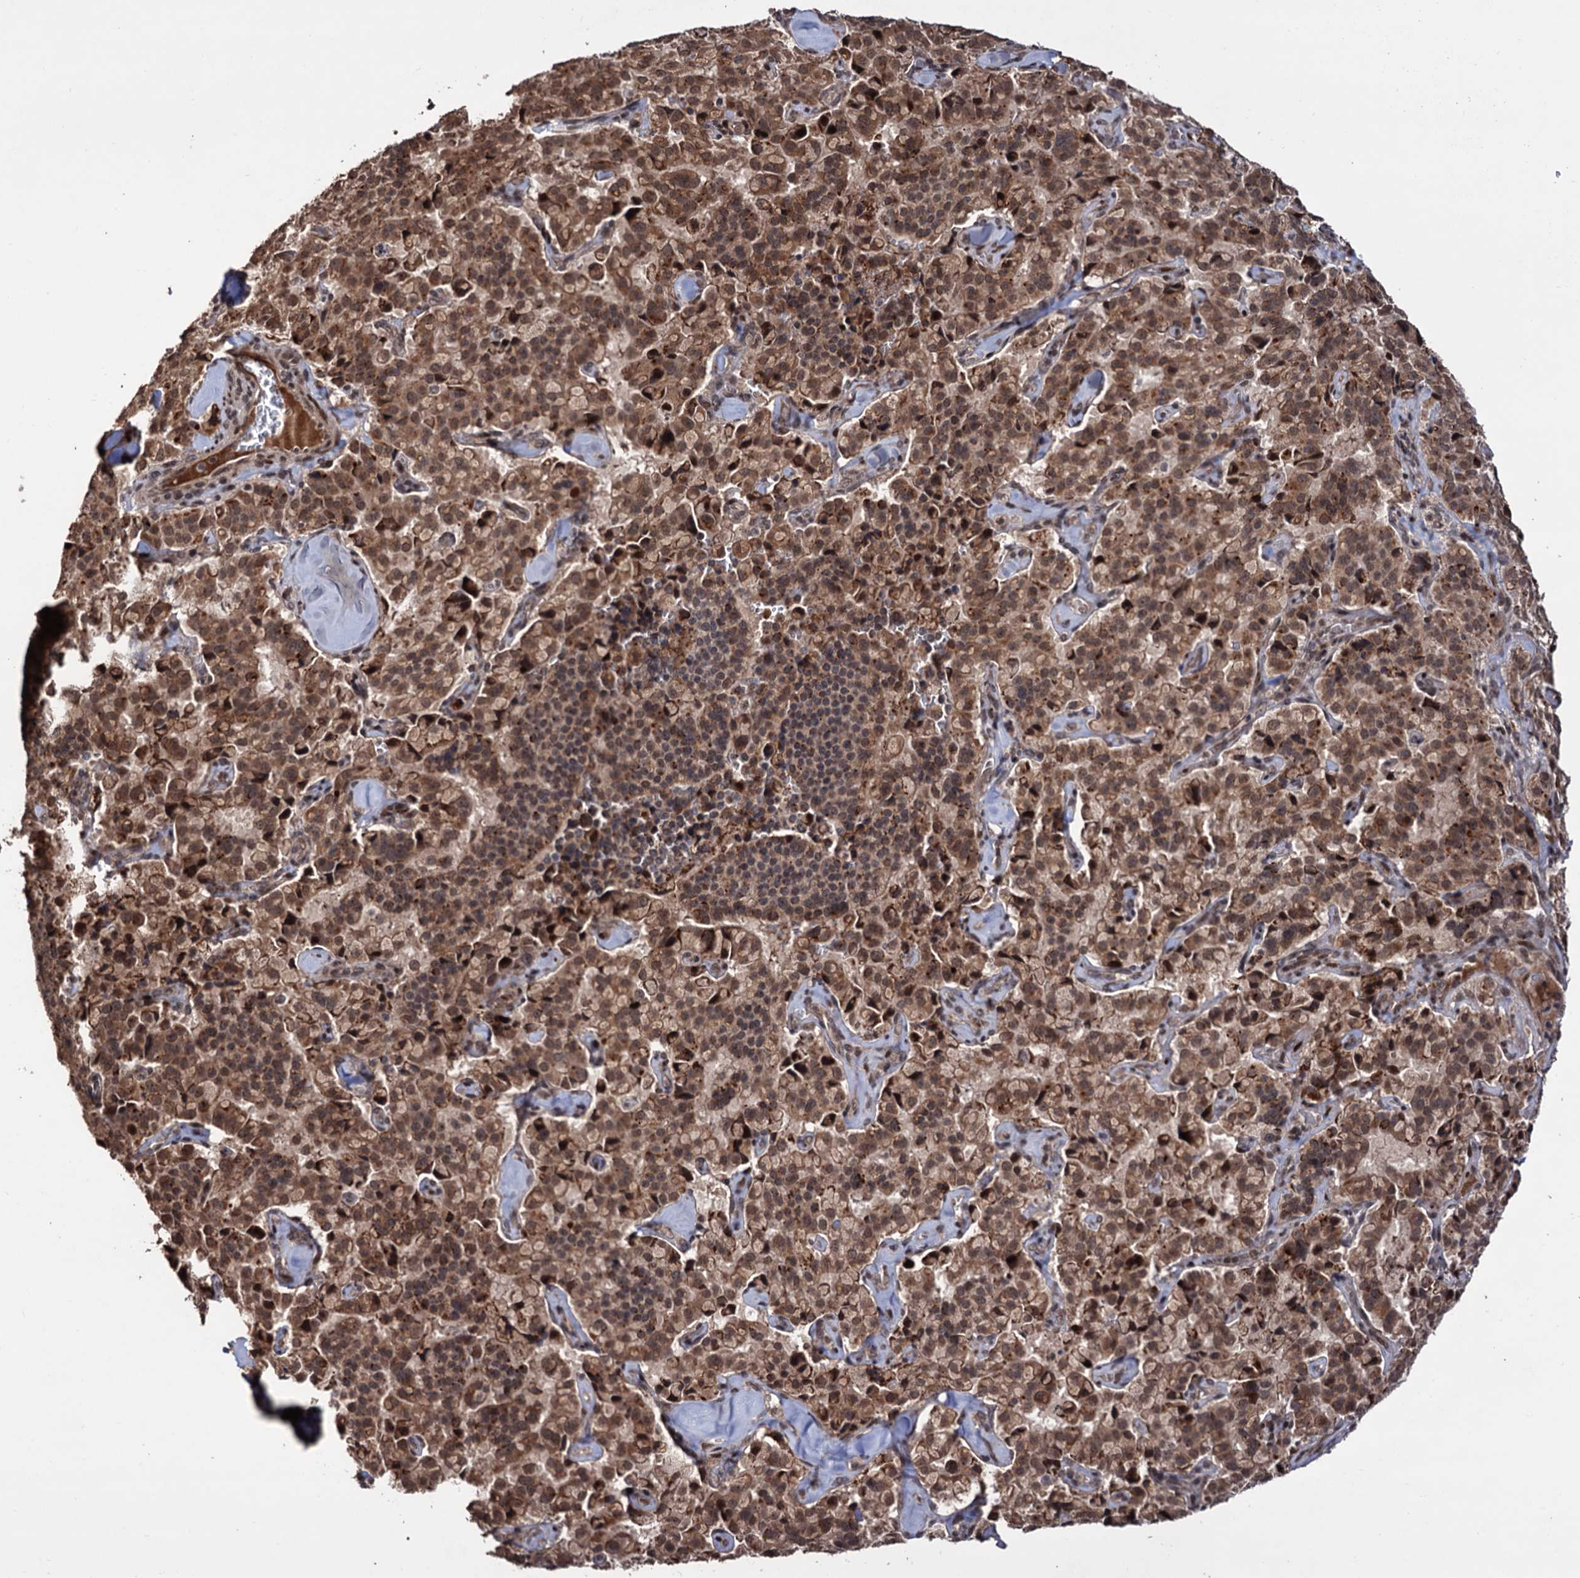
{"staining": {"intensity": "moderate", "quantity": ">75%", "location": "cytoplasmic/membranous"}, "tissue": "pancreatic cancer", "cell_type": "Tumor cells", "image_type": "cancer", "snomed": [{"axis": "morphology", "description": "Adenocarcinoma, NOS"}, {"axis": "topography", "description": "Pancreas"}], "caption": "Tumor cells reveal medium levels of moderate cytoplasmic/membranous expression in approximately >75% of cells in pancreatic cancer (adenocarcinoma). Using DAB (3,3'-diaminobenzidine) (brown) and hematoxylin (blue) stains, captured at high magnification using brightfield microscopy.", "gene": "KLF5", "patient": {"sex": "male", "age": 65}}